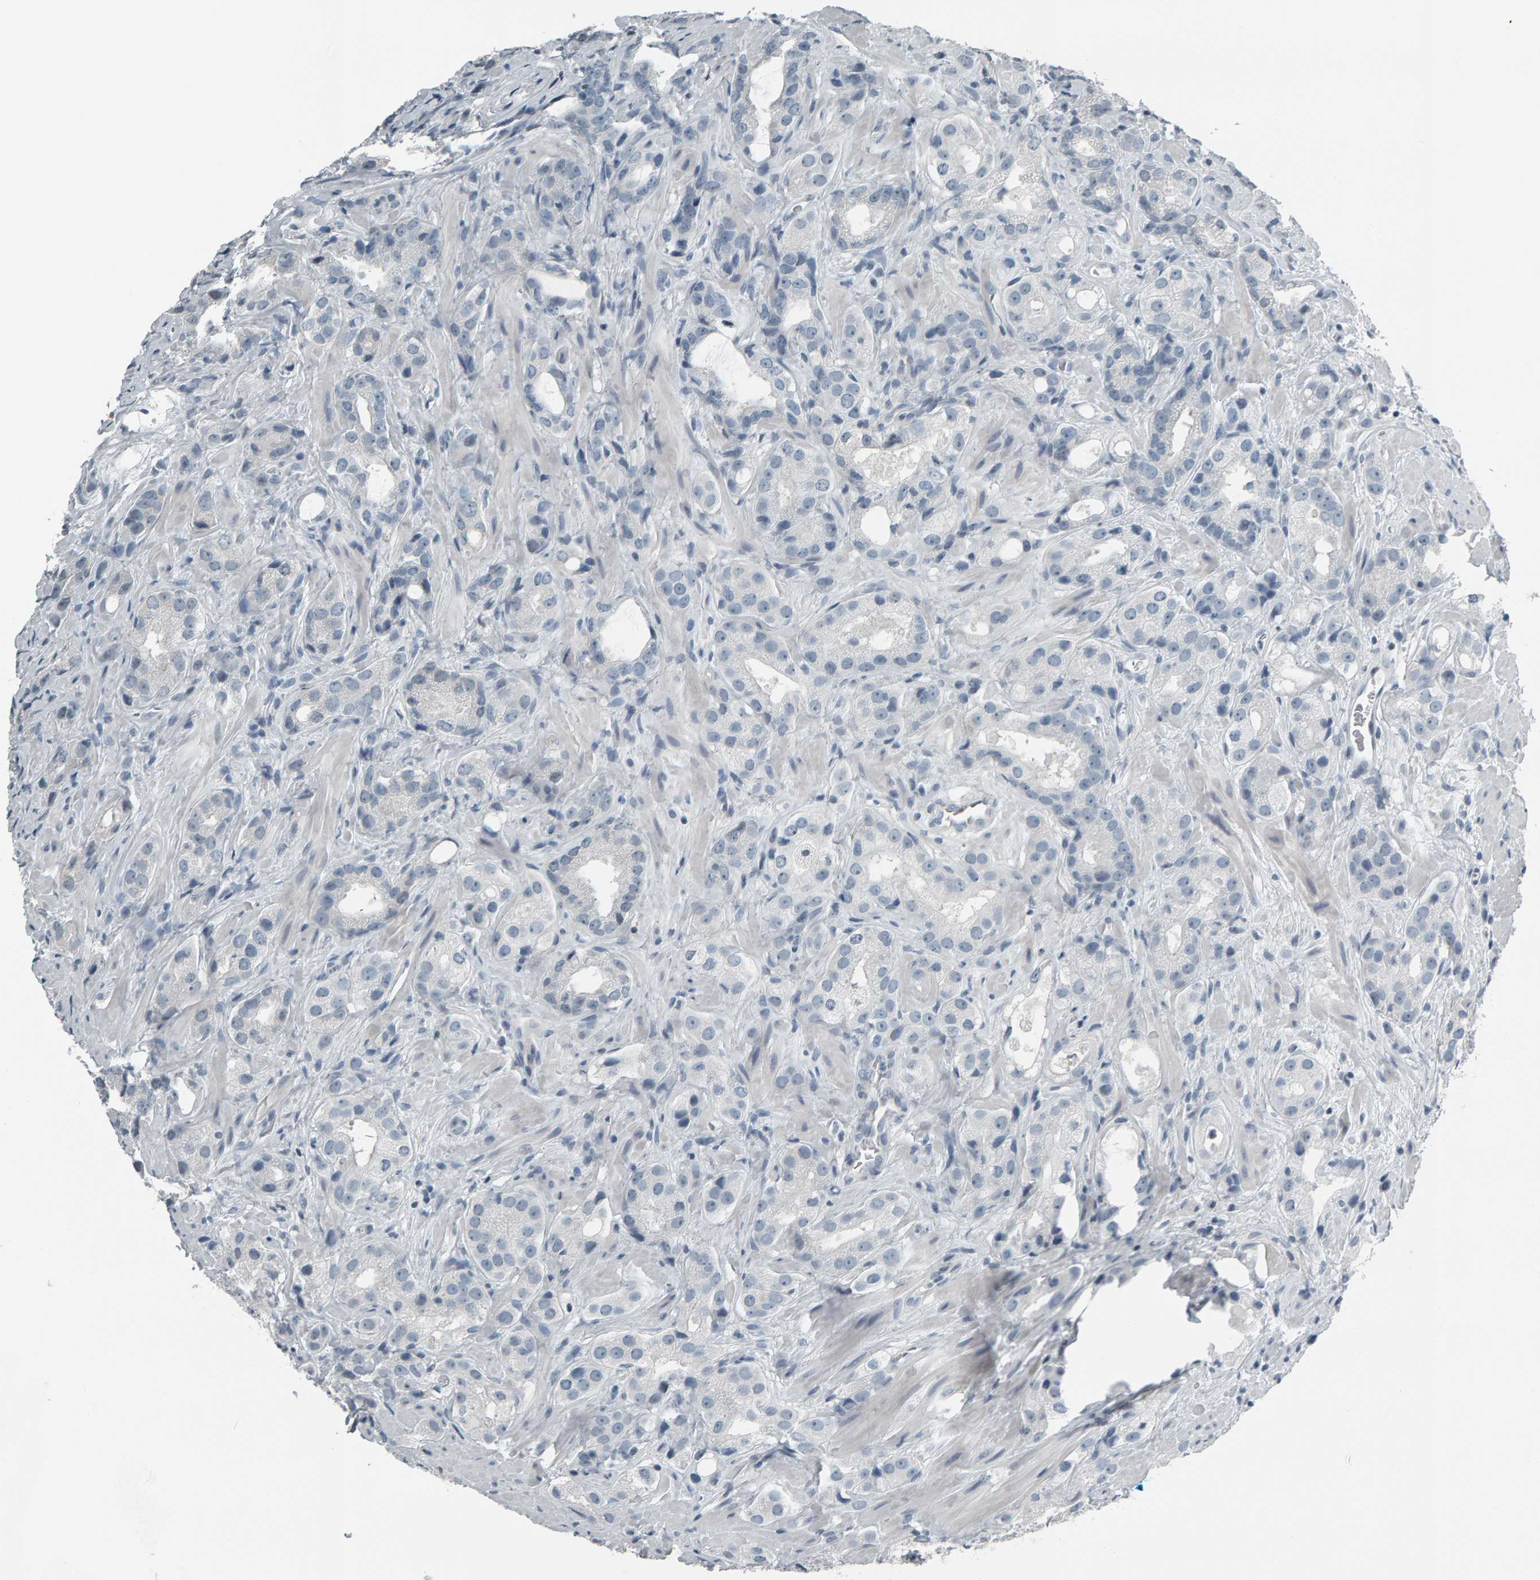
{"staining": {"intensity": "negative", "quantity": "none", "location": "none"}, "tissue": "prostate cancer", "cell_type": "Tumor cells", "image_type": "cancer", "snomed": [{"axis": "morphology", "description": "Adenocarcinoma, High grade"}, {"axis": "topography", "description": "Prostate"}], "caption": "A photomicrograph of human prostate high-grade adenocarcinoma is negative for staining in tumor cells.", "gene": "PYY", "patient": {"sex": "male", "age": 63}}